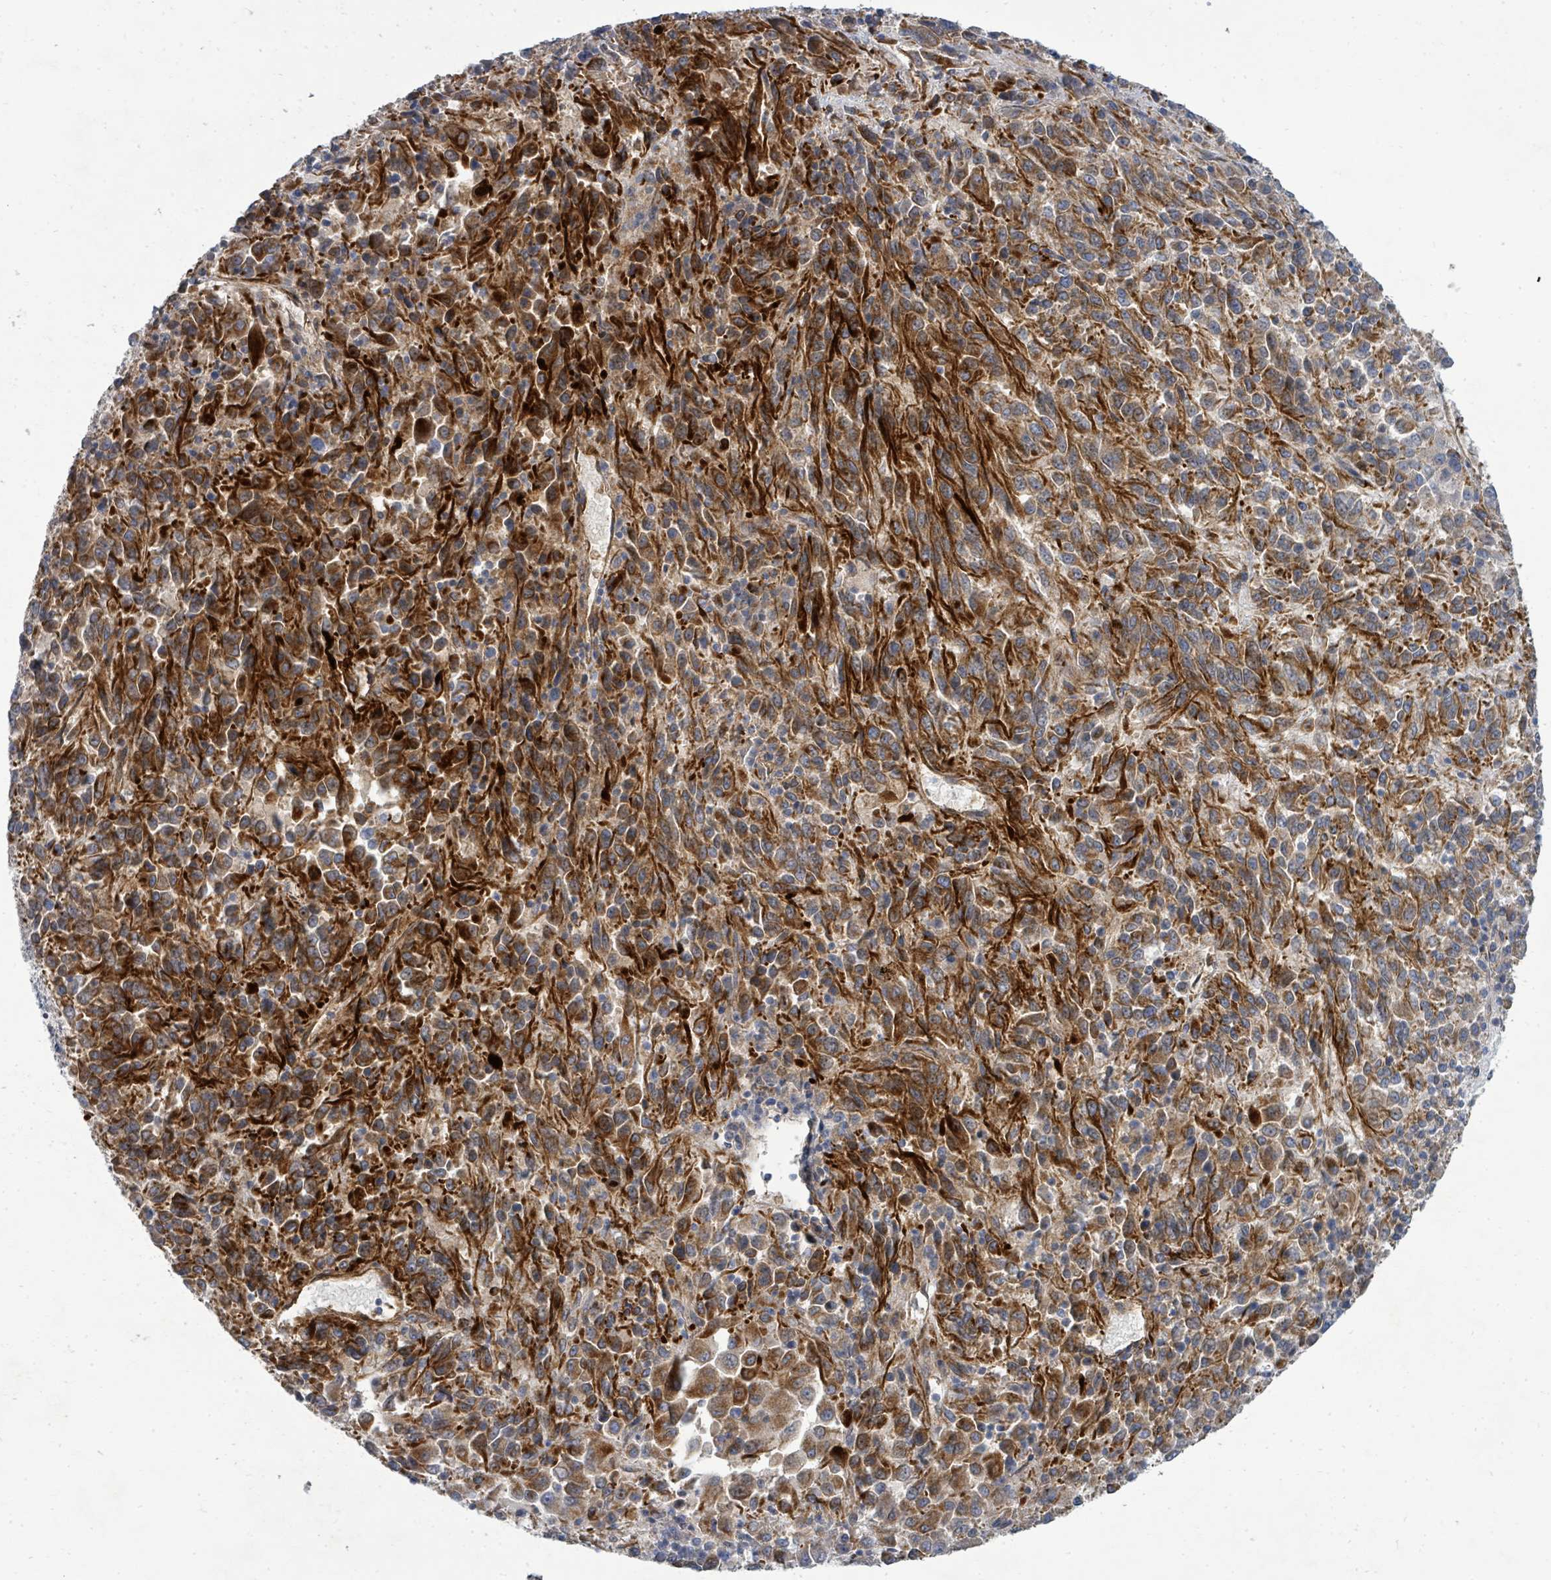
{"staining": {"intensity": "moderate", "quantity": ">75%", "location": "cytoplasmic/membranous"}, "tissue": "melanoma", "cell_type": "Tumor cells", "image_type": "cancer", "snomed": [{"axis": "morphology", "description": "Malignant melanoma, Metastatic site"}, {"axis": "topography", "description": "Lung"}], "caption": "A brown stain shows moderate cytoplasmic/membranous positivity of a protein in human malignant melanoma (metastatic site) tumor cells.", "gene": "IFIT1", "patient": {"sex": "male", "age": 64}}